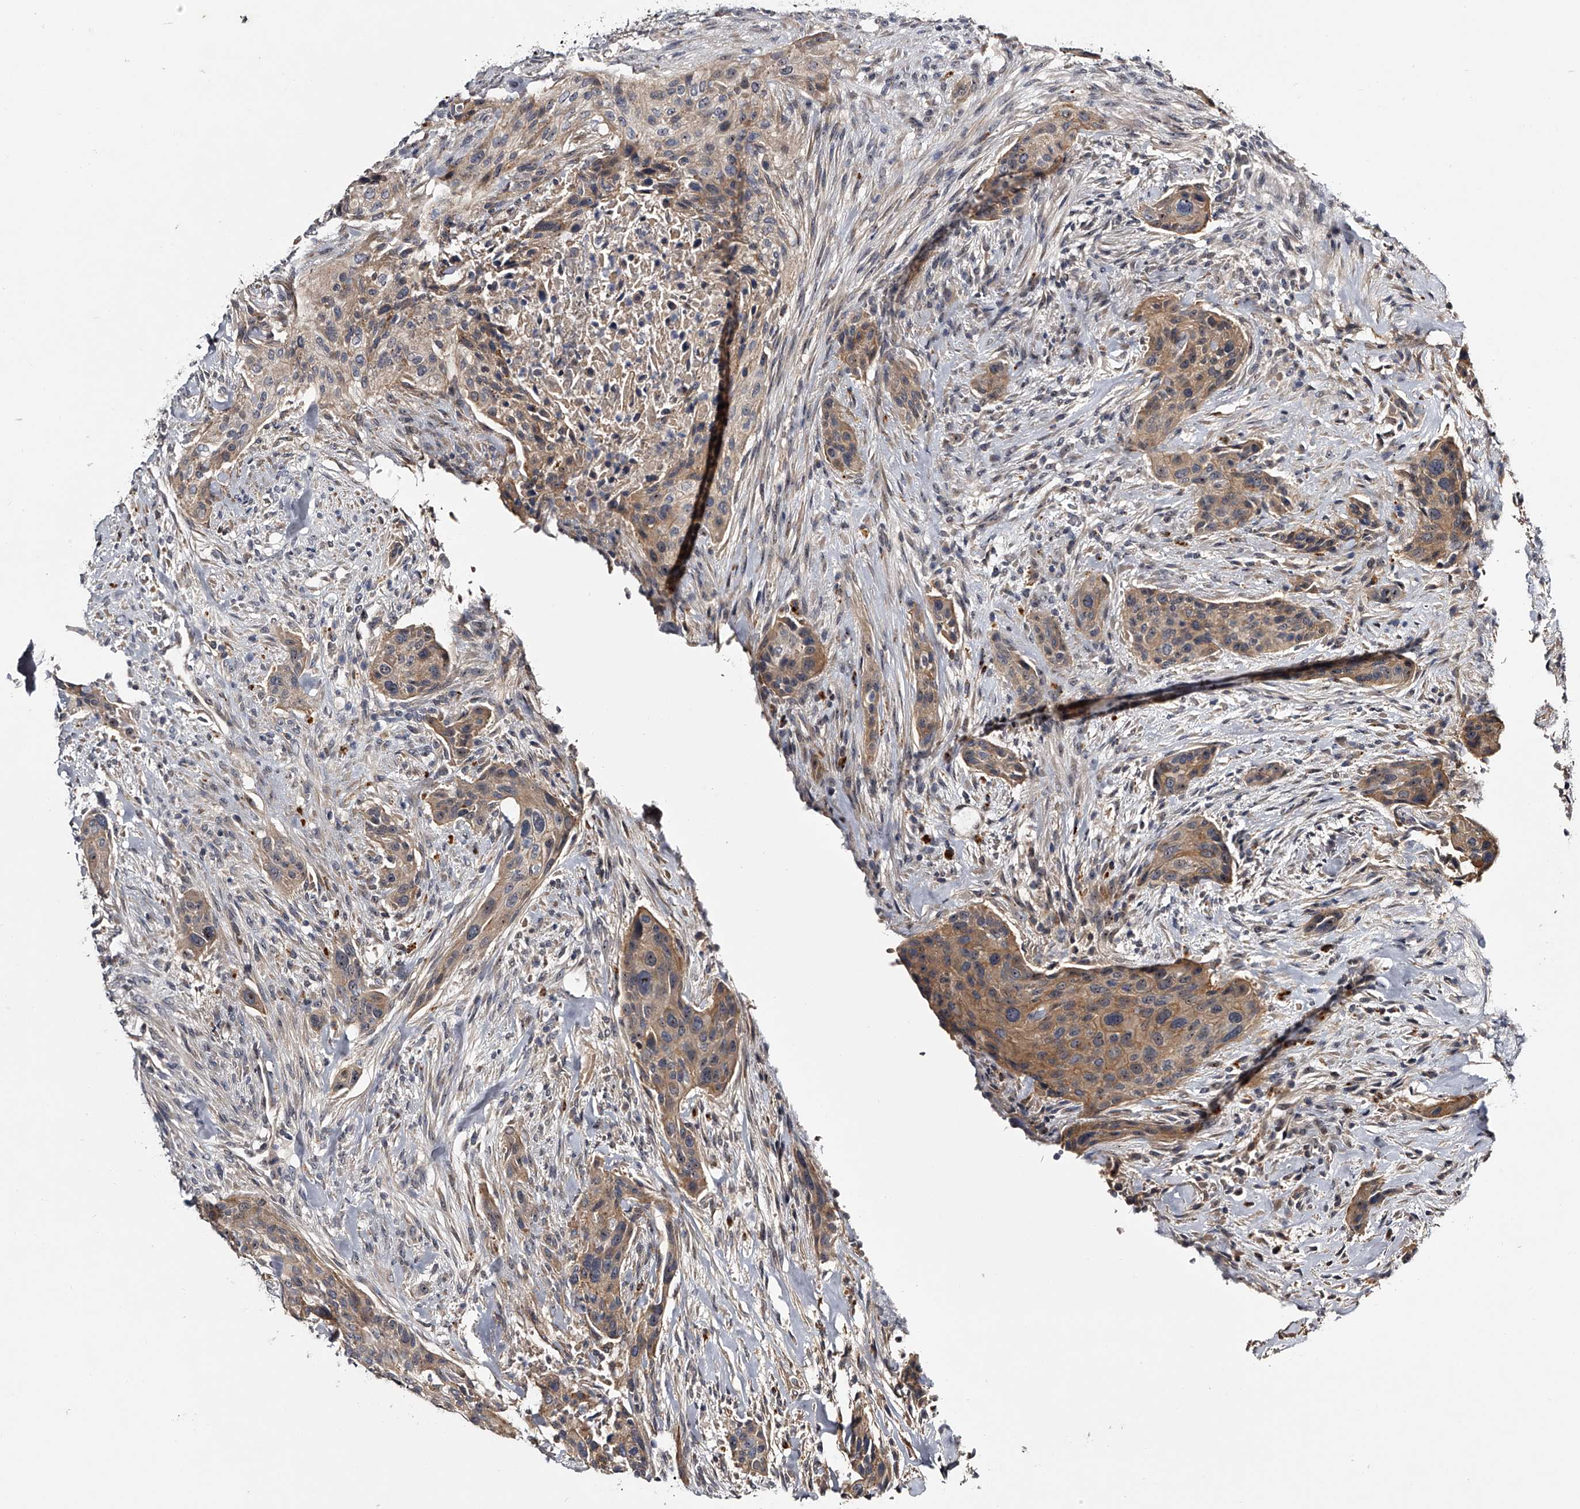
{"staining": {"intensity": "moderate", "quantity": "25%-75%", "location": "cytoplasmic/membranous,nuclear"}, "tissue": "urothelial cancer", "cell_type": "Tumor cells", "image_type": "cancer", "snomed": [{"axis": "morphology", "description": "Urothelial carcinoma, High grade"}, {"axis": "topography", "description": "Urinary bladder"}], "caption": "A brown stain shows moderate cytoplasmic/membranous and nuclear positivity of a protein in human urothelial carcinoma (high-grade) tumor cells.", "gene": "MDN1", "patient": {"sex": "male", "age": 35}}